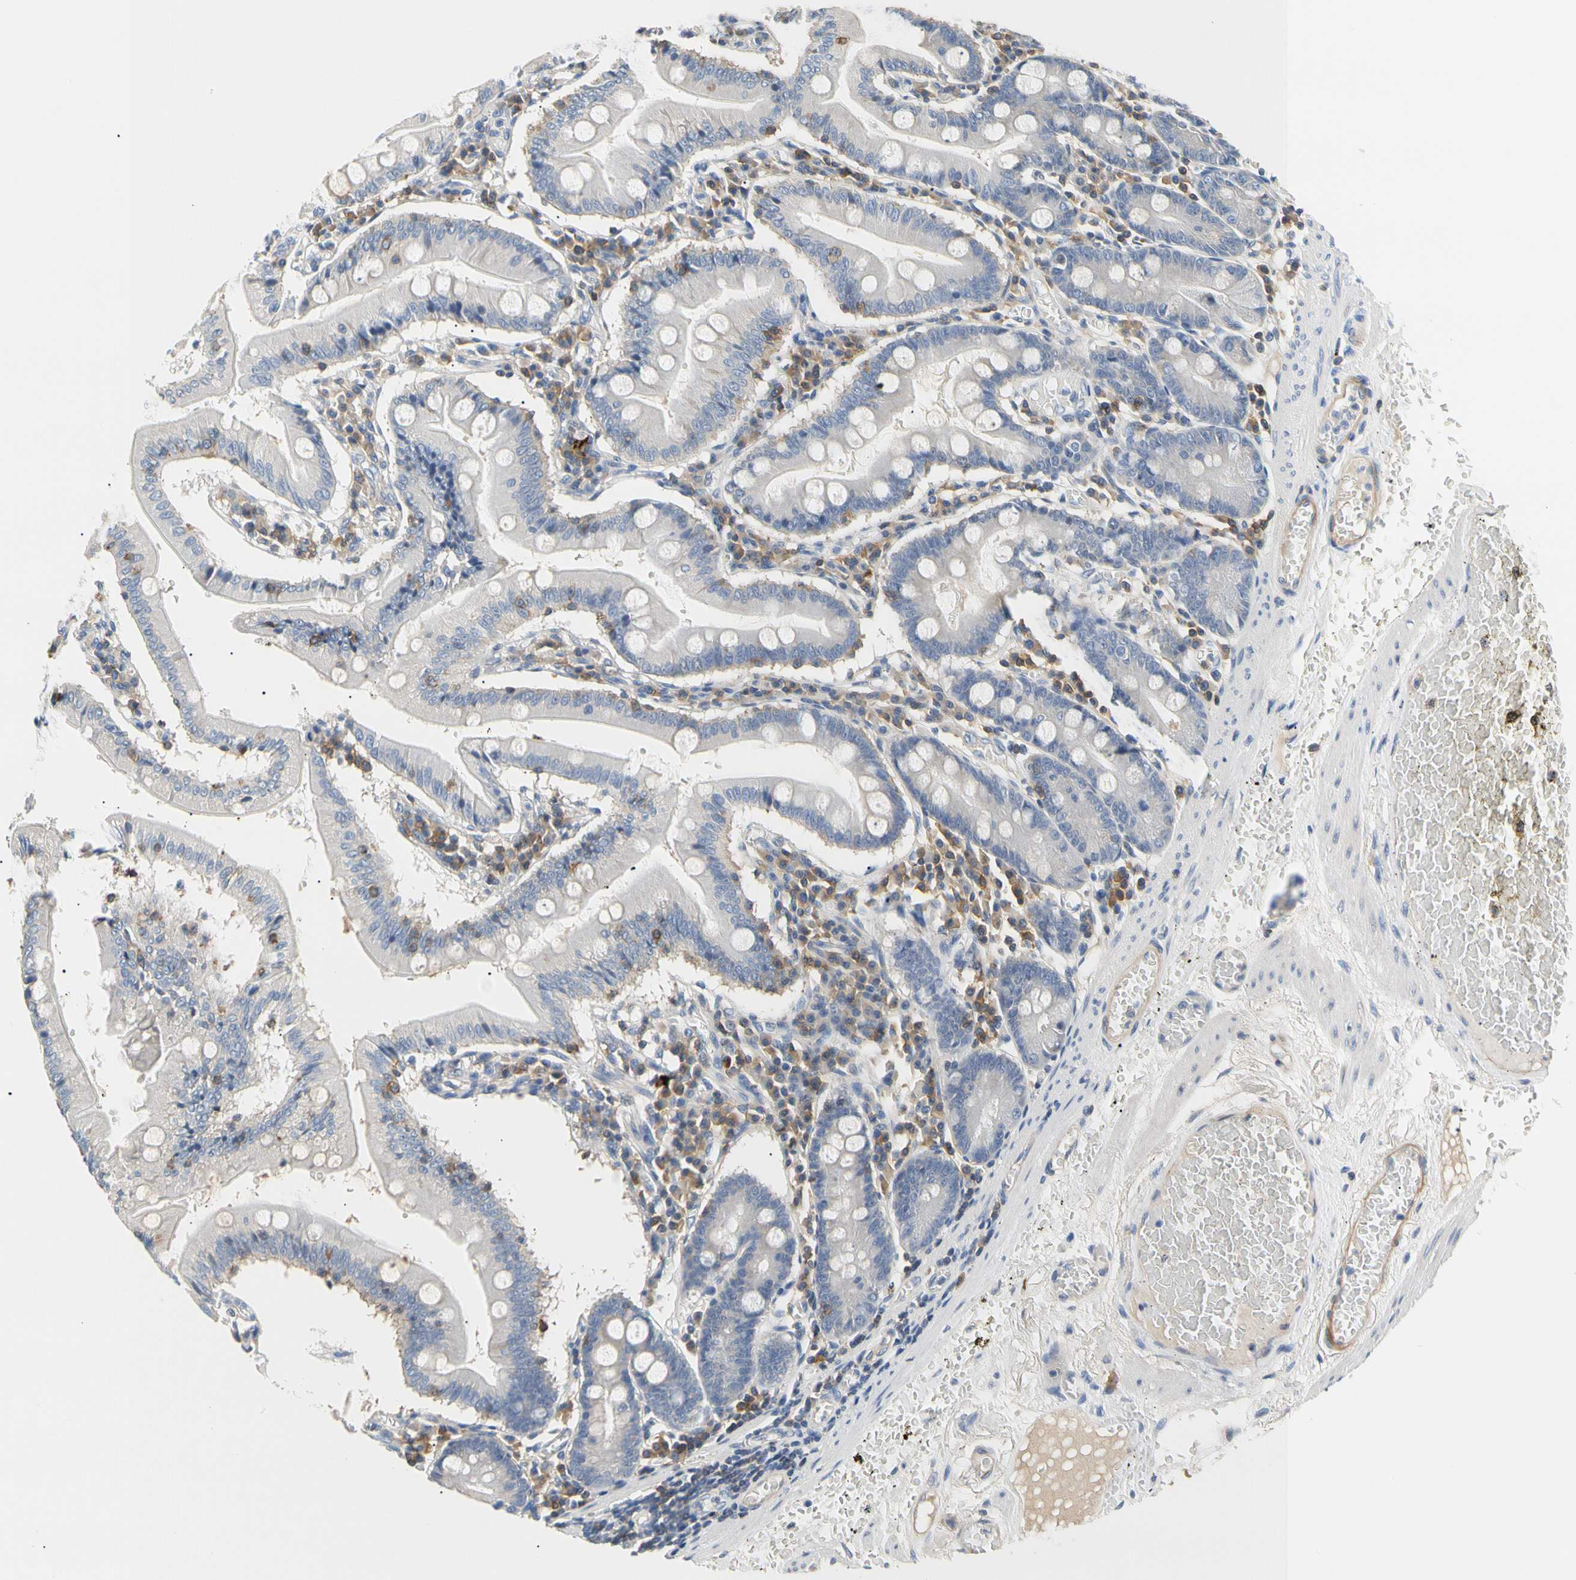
{"staining": {"intensity": "negative", "quantity": "none", "location": "none"}, "tissue": "small intestine", "cell_type": "Glandular cells", "image_type": "normal", "snomed": [{"axis": "morphology", "description": "Normal tissue, NOS"}, {"axis": "topography", "description": "Small intestine"}], "caption": "Protein analysis of normal small intestine reveals no significant expression in glandular cells. (Stains: DAB (3,3'-diaminobenzidine) immunohistochemistry (IHC) with hematoxylin counter stain, Microscopy: brightfield microscopy at high magnification).", "gene": "TNFRSF18", "patient": {"sex": "male", "age": 71}}